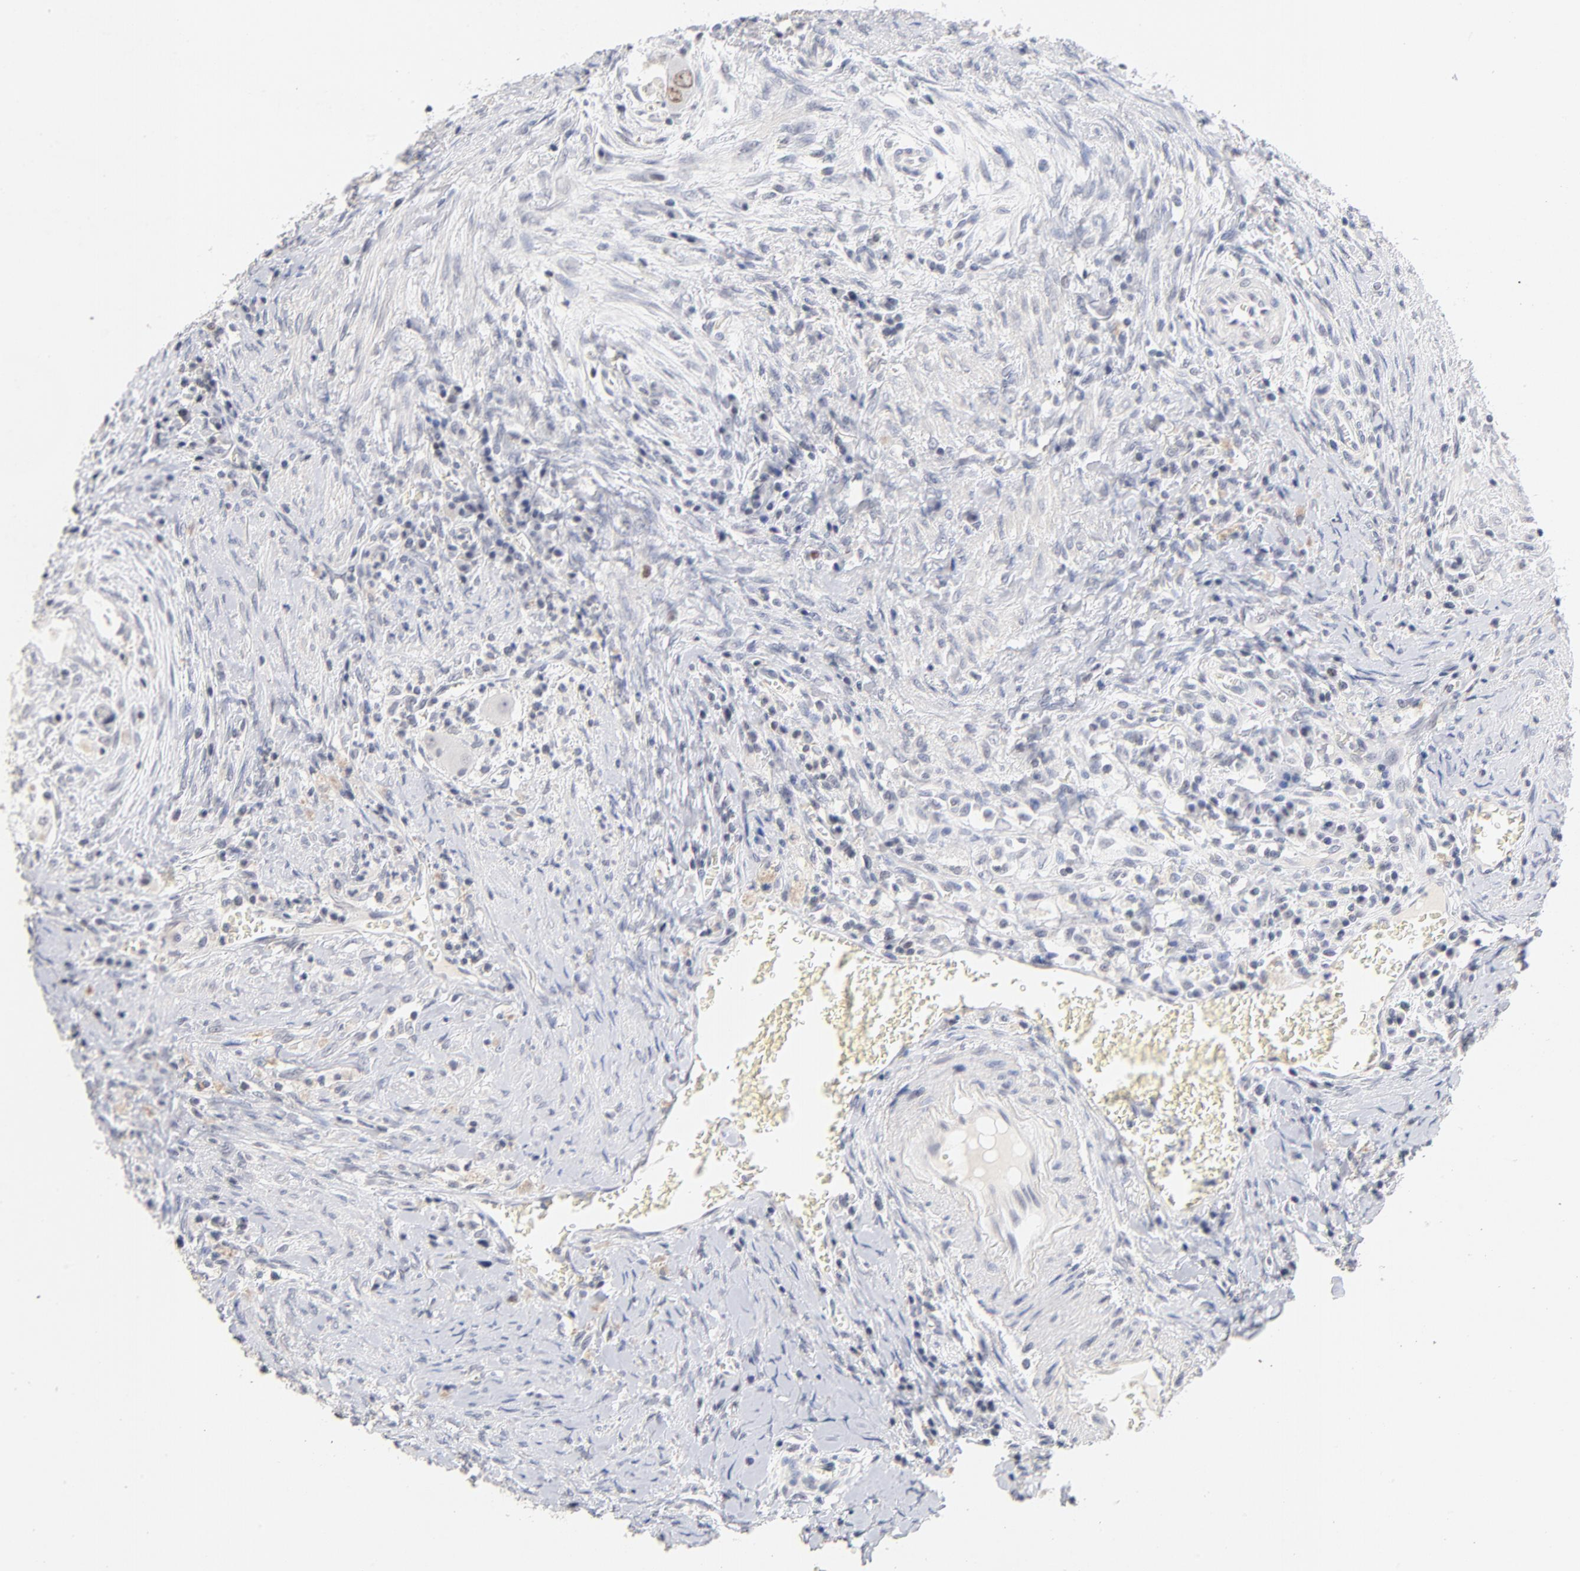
{"staining": {"intensity": "weak", "quantity": "25%-75%", "location": "nuclear"}, "tissue": "colorectal cancer", "cell_type": "Tumor cells", "image_type": "cancer", "snomed": [{"axis": "morphology", "description": "Adenocarcinoma, NOS"}, {"axis": "topography", "description": "Rectum"}], "caption": "Protein expression analysis of colorectal cancer (adenocarcinoma) demonstrates weak nuclear expression in about 25%-75% of tumor cells. (DAB (3,3'-diaminobenzidine) IHC, brown staining for protein, blue staining for nuclei).", "gene": "ORC2", "patient": {"sex": "male", "age": 70}}